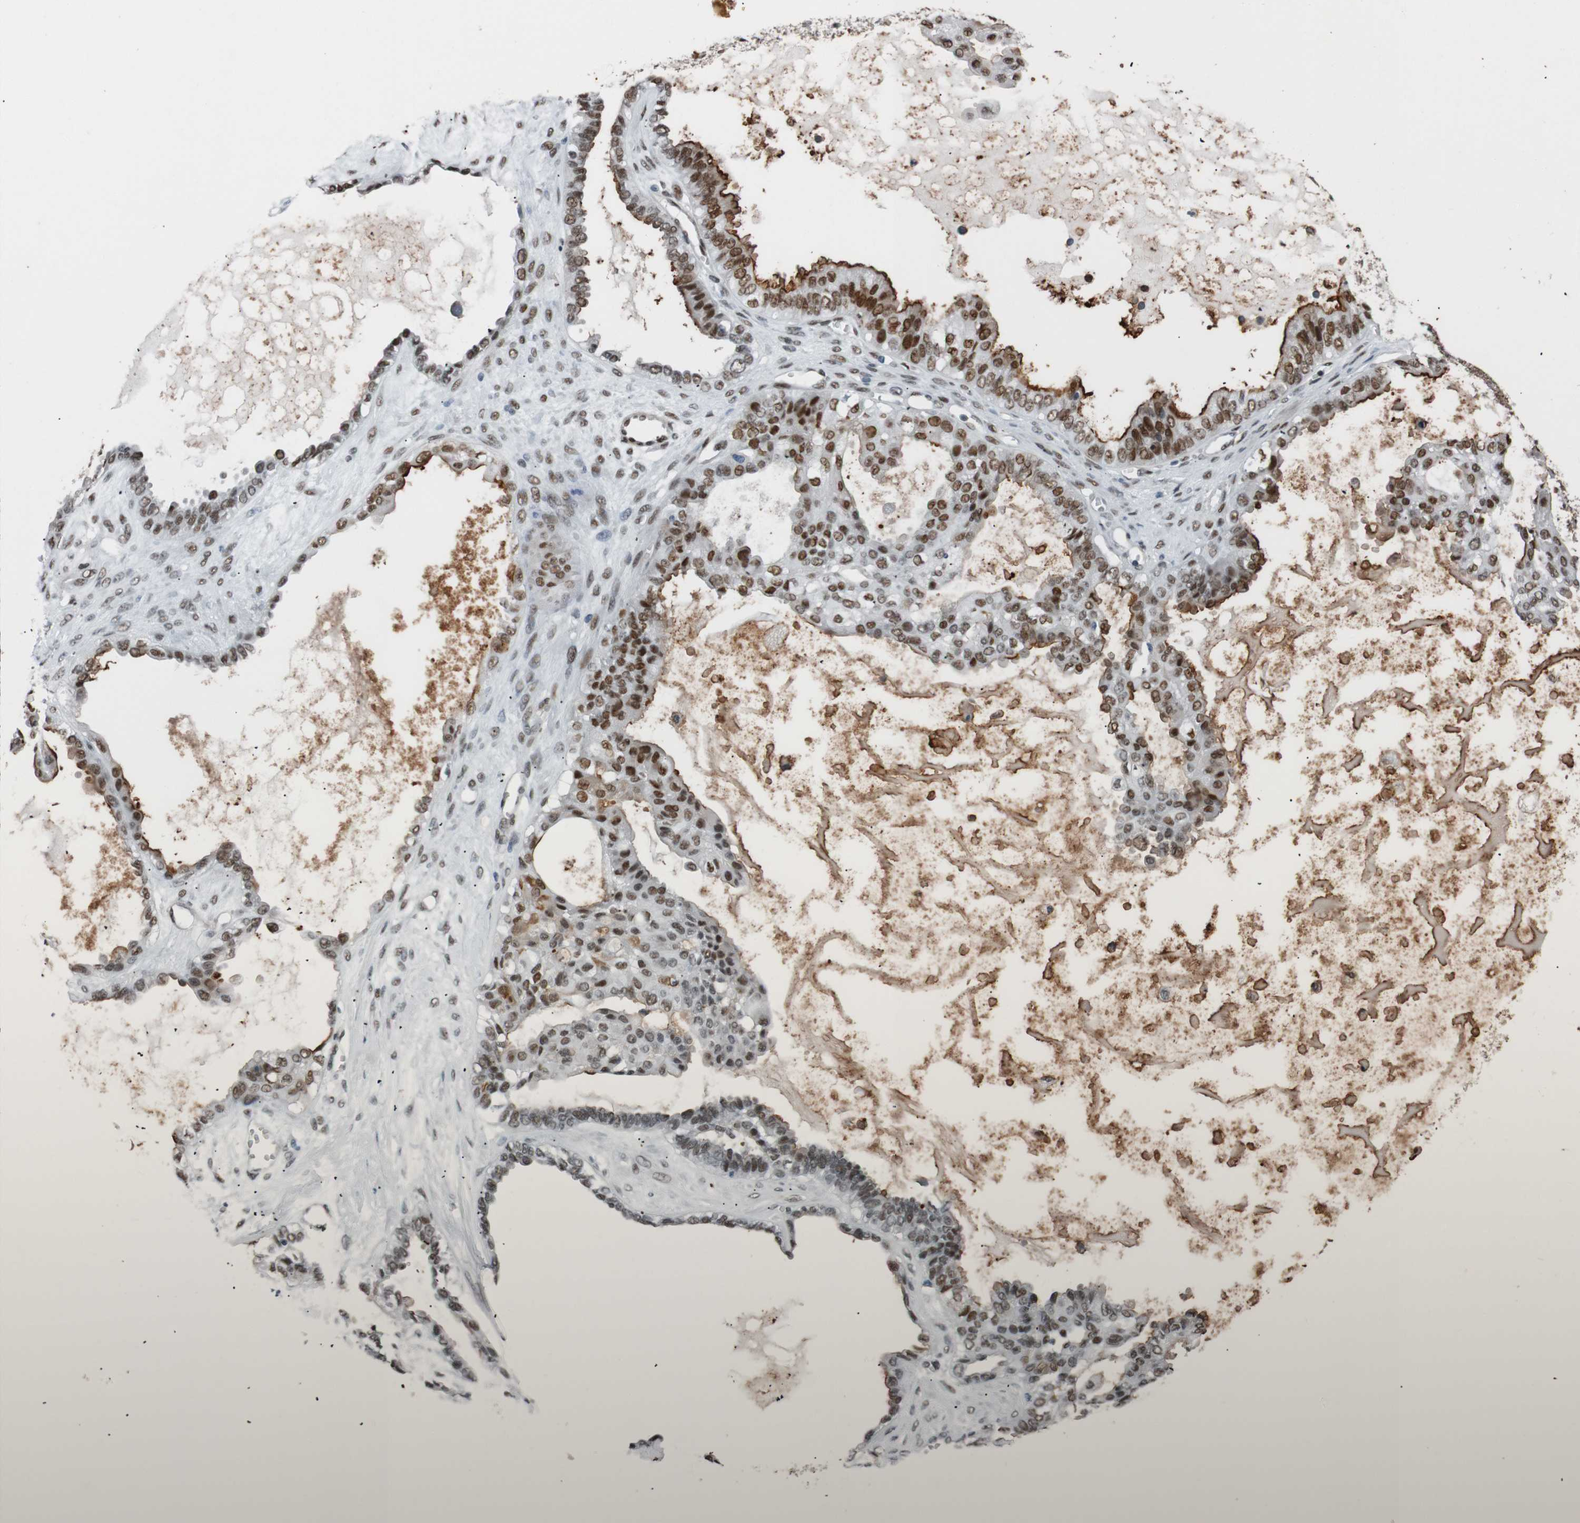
{"staining": {"intensity": "moderate", "quantity": "25%-75%", "location": "cytoplasmic/membranous,nuclear"}, "tissue": "ovarian cancer", "cell_type": "Tumor cells", "image_type": "cancer", "snomed": [{"axis": "morphology", "description": "Carcinoma, NOS"}, {"axis": "morphology", "description": "Carcinoma, endometroid"}, {"axis": "topography", "description": "Ovary"}], "caption": "Protein expression analysis of endometroid carcinoma (ovarian) reveals moderate cytoplasmic/membranous and nuclear staining in about 25%-75% of tumor cells.", "gene": "HEXIM1", "patient": {"sex": "female", "age": 50}}